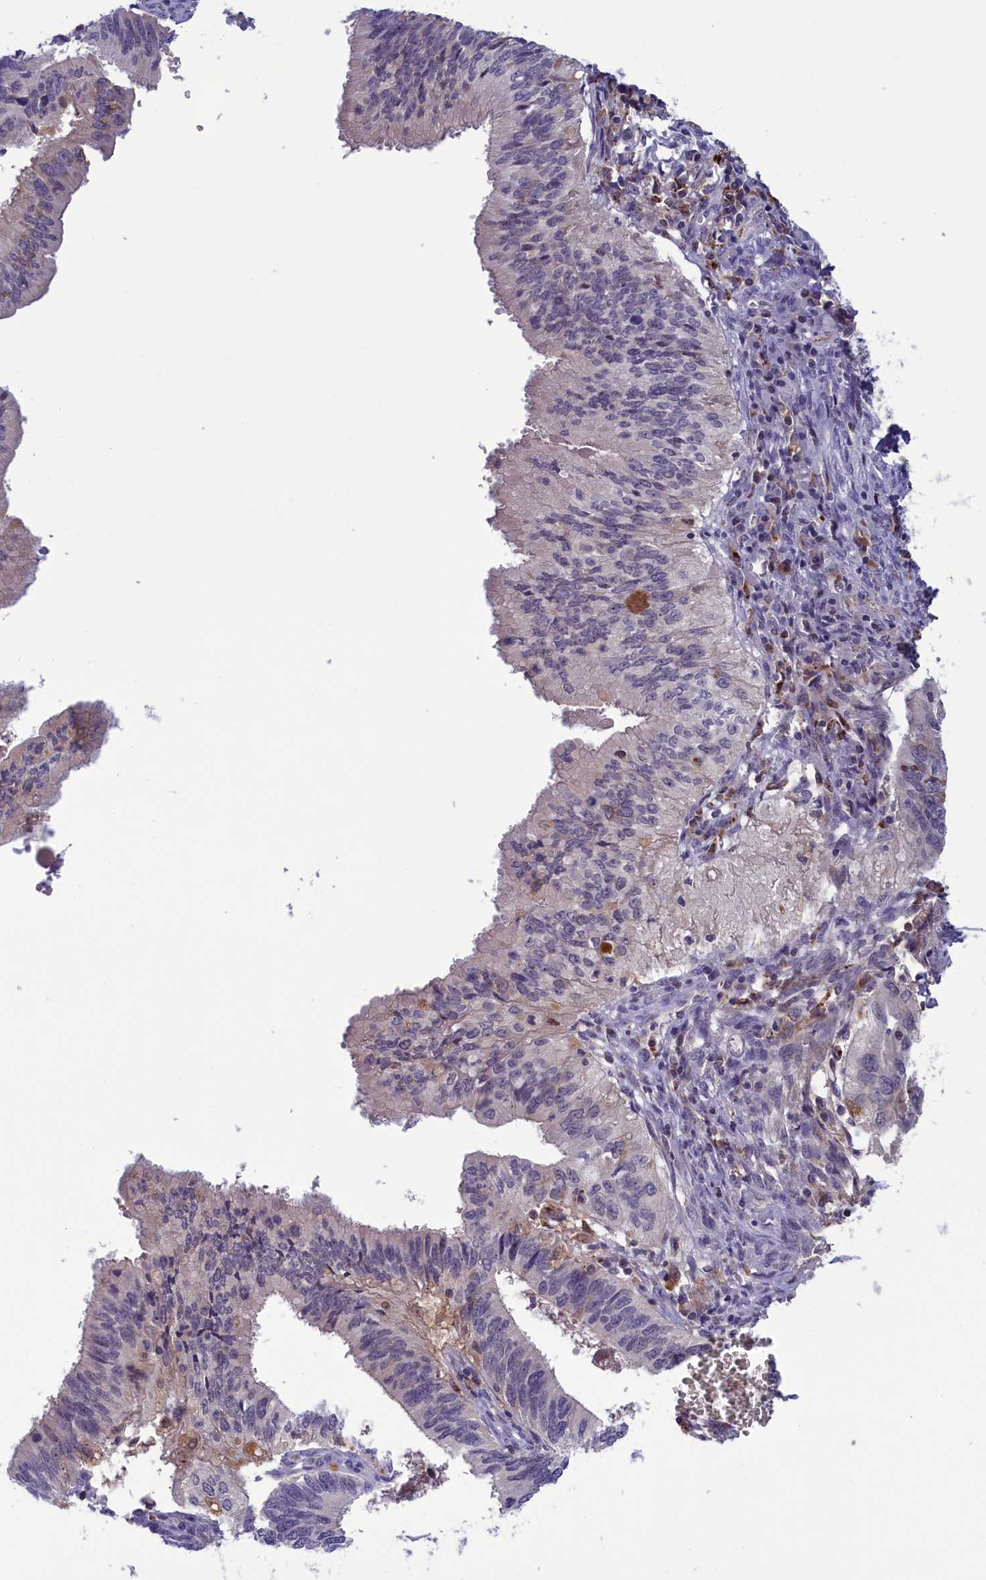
{"staining": {"intensity": "negative", "quantity": "none", "location": "none"}, "tissue": "cervical cancer", "cell_type": "Tumor cells", "image_type": "cancer", "snomed": [{"axis": "morphology", "description": "Adenocarcinoma, NOS"}, {"axis": "topography", "description": "Cervix"}], "caption": "Immunohistochemistry (IHC) photomicrograph of neoplastic tissue: cervical cancer stained with DAB demonstrates no significant protein positivity in tumor cells.", "gene": "STYX", "patient": {"sex": "female", "age": 42}}